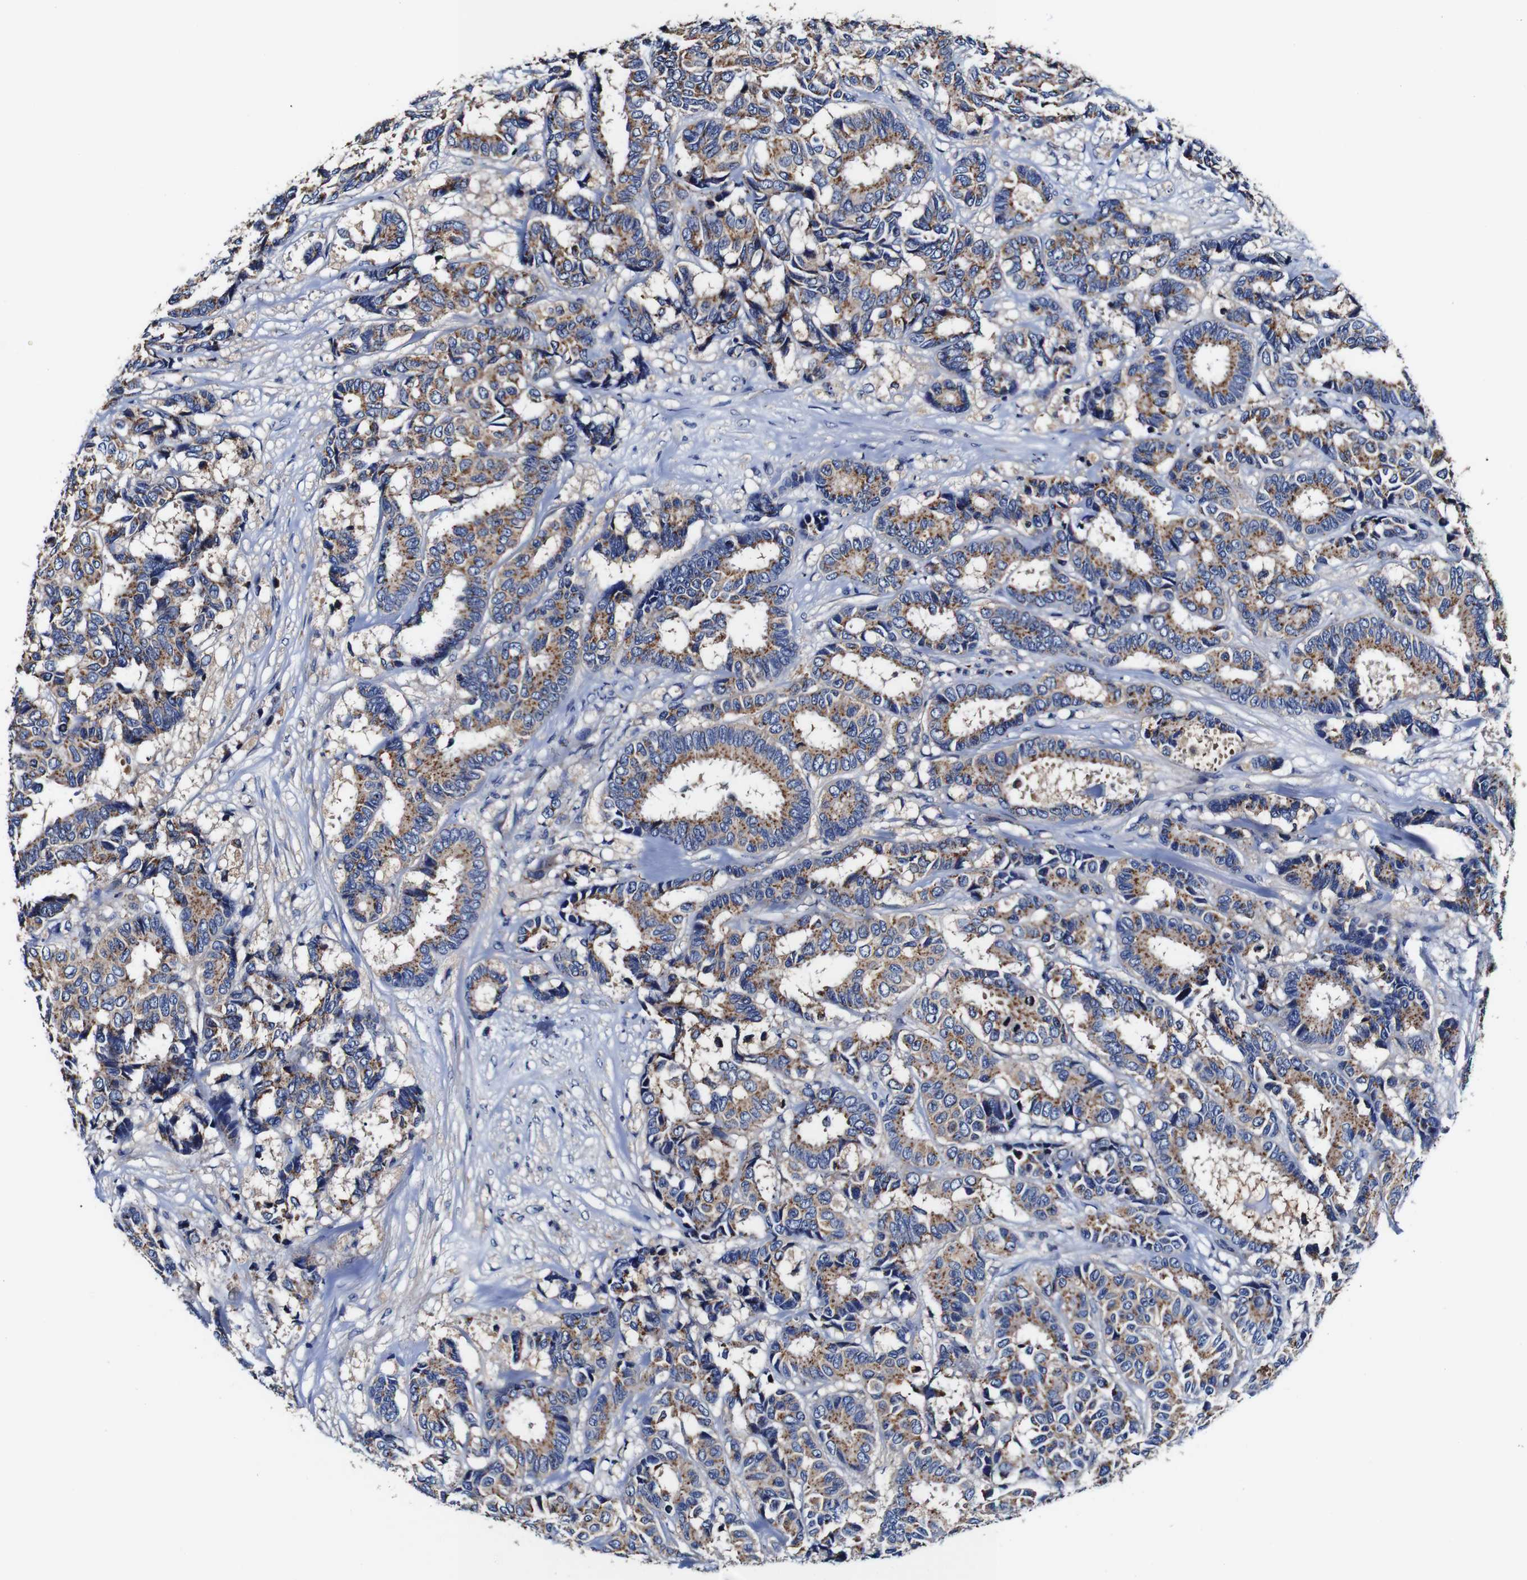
{"staining": {"intensity": "moderate", "quantity": ">75%", "location": "cytoplasmic/membranous"}, "tissue": "breast cancer", "cell_type": "Tumor cells", "image_type": "cancer", "snomed": [{"axis": "morphology", "description": "Duct carcinoma"}, {"axis": "topography", "description": "Breast"}], "caption": "The photomicrograph exhibits a brown stain indicating the presence of a protein in the cytoplasmic/membranous of tumor cells in breast cancer.", "gene": "PDCD6IP", "patient": {"sex": "female", "age": 87}}